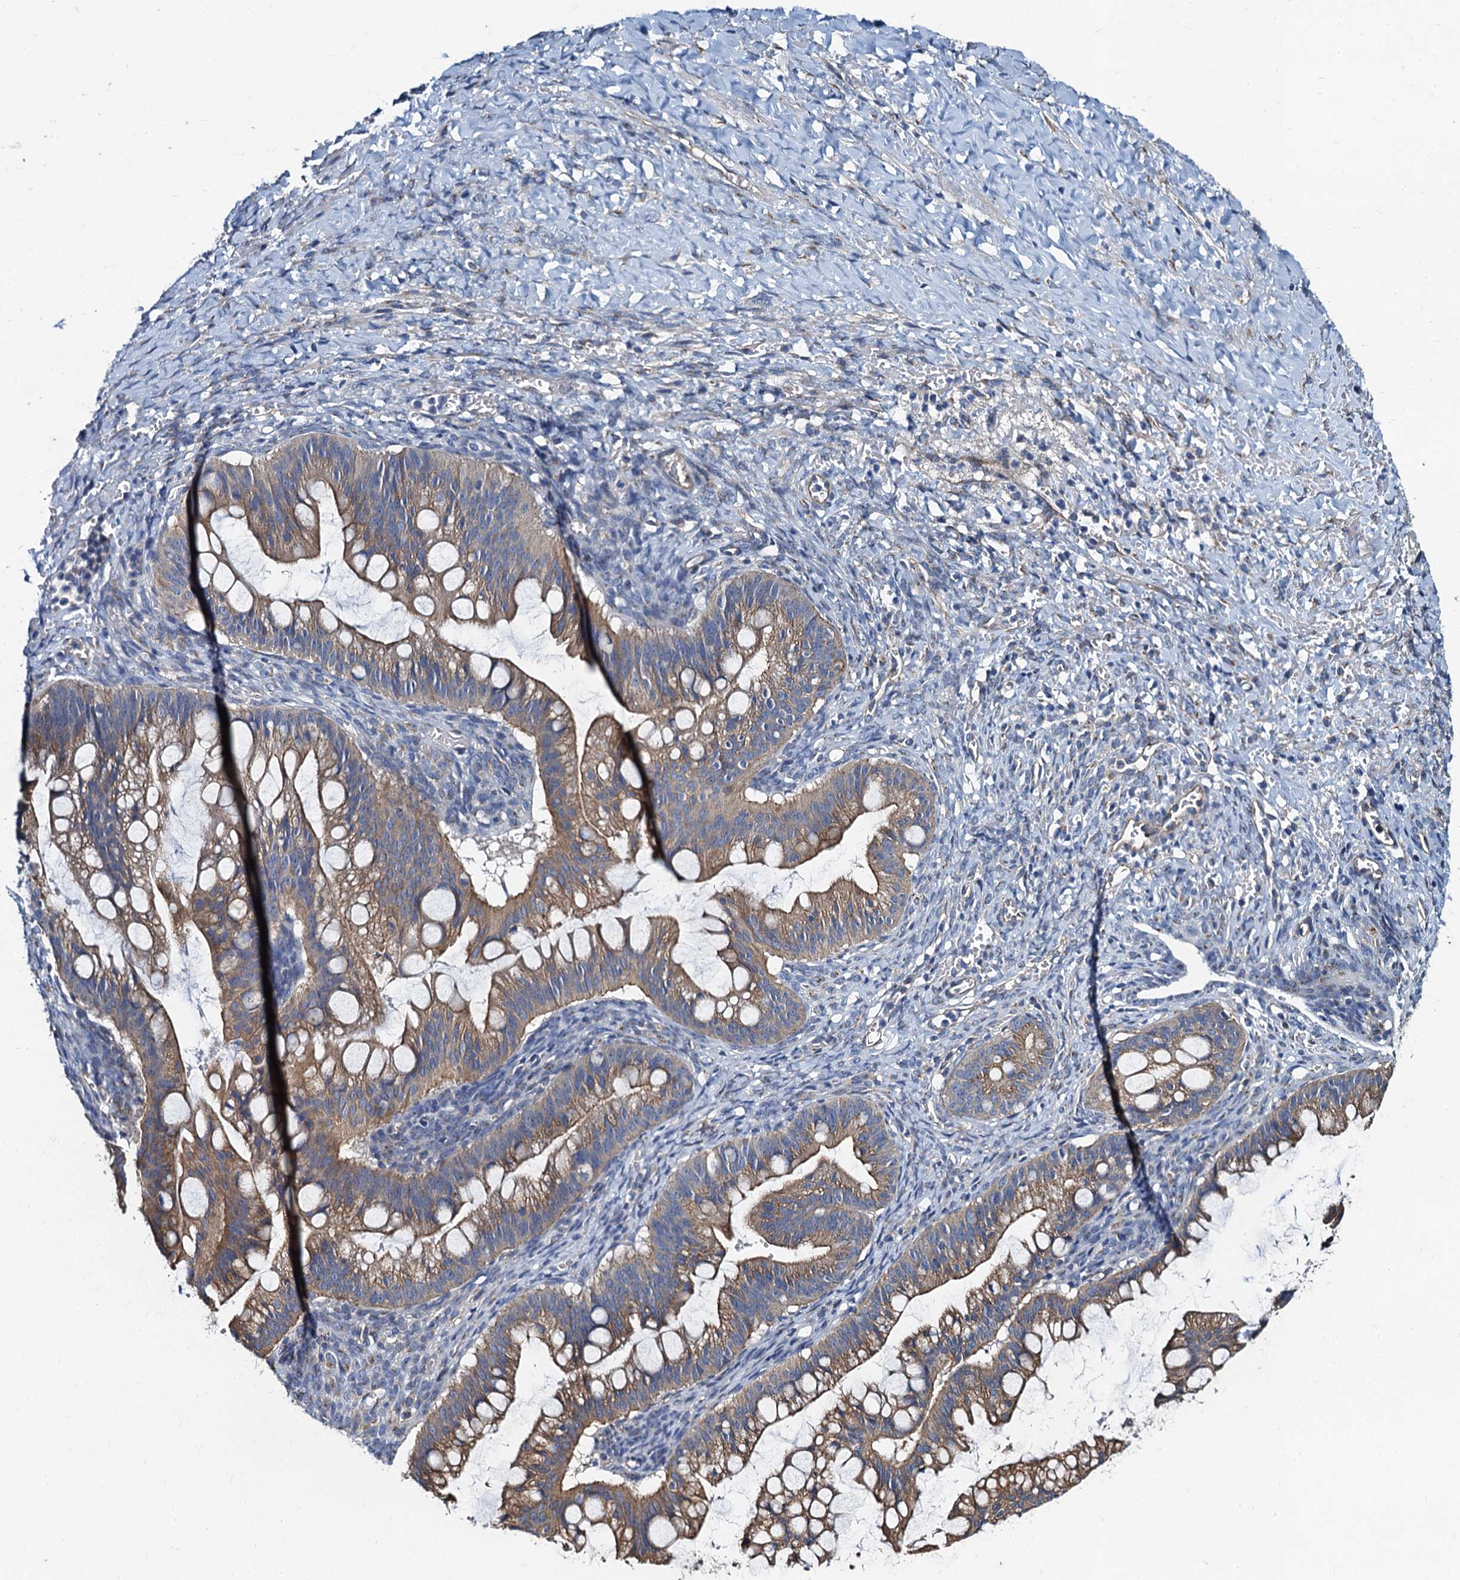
{"staining": {"intensity": "moderate", "quantity": ">75%", "location": "cytoplasmic/membranous"}, "tissue": "ovarian cancer", "cell_type": "Tumor cells", "image_type": "cancer", "snomed": [{"axis": "morphology", "description": "Cystadenocarcinoma, mucinous, NOS"}, {"axis": "topography", "description": "Ovary"}], "caption": "High-power microscopy captured an immunohistochemistry photomicrograph of ovarian mucinous cystadenocarcinoma, revealing moderate cytoplasmic/membranous expression in about >75% of tumor cells. (DAB (3,3'-diaminobenzidine) IHC with brightfield microscopy, high magnification).", "gene": "NGRN", "patient": {"sex": "female", "age": 73}}